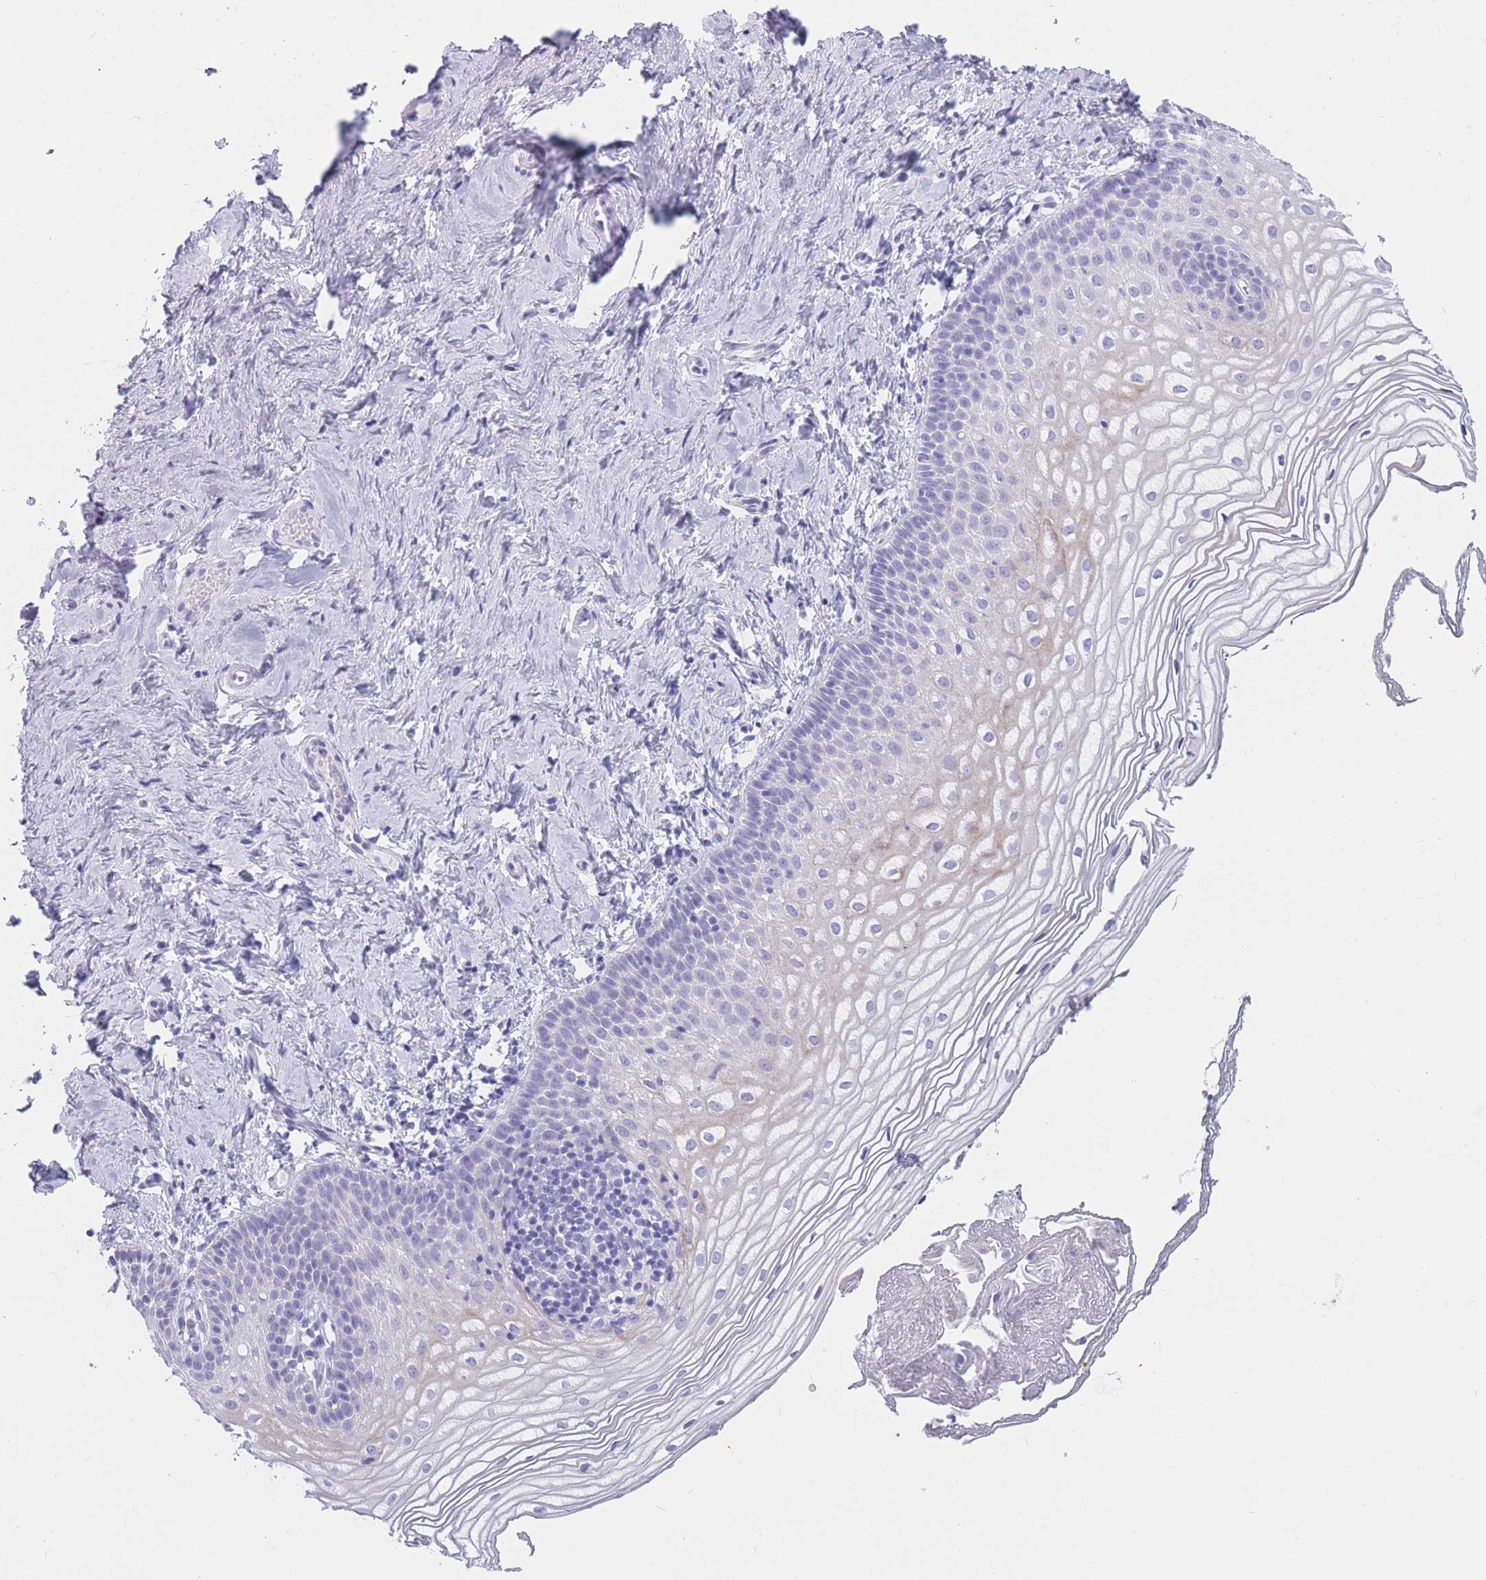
{"staining": {"intensity": "weak", "quantity": "<25%", "location": "cytoplasmic/membranous"}, "tissue": "vagina", "cell_type": "Squamous epithelial cells", "image_type": "normal", "snomed": [{"axis": "morphology", "description": "Normal tissue, NOS"}, {"axis": "topography", "description": "Vagina"}], "caption": "This is a histopathology image of IHC staining of normal vagina, which shows no expression in squamous epithelial cells. Brightfield microscopy of immunohistochemistry stained with DAB (3,3'-diaminobenzidine) (brown) and hematoxylin (blue), captured at high magnification.", "gene": "COL27A1", "patient": {"sex": "female", "age": 56}}